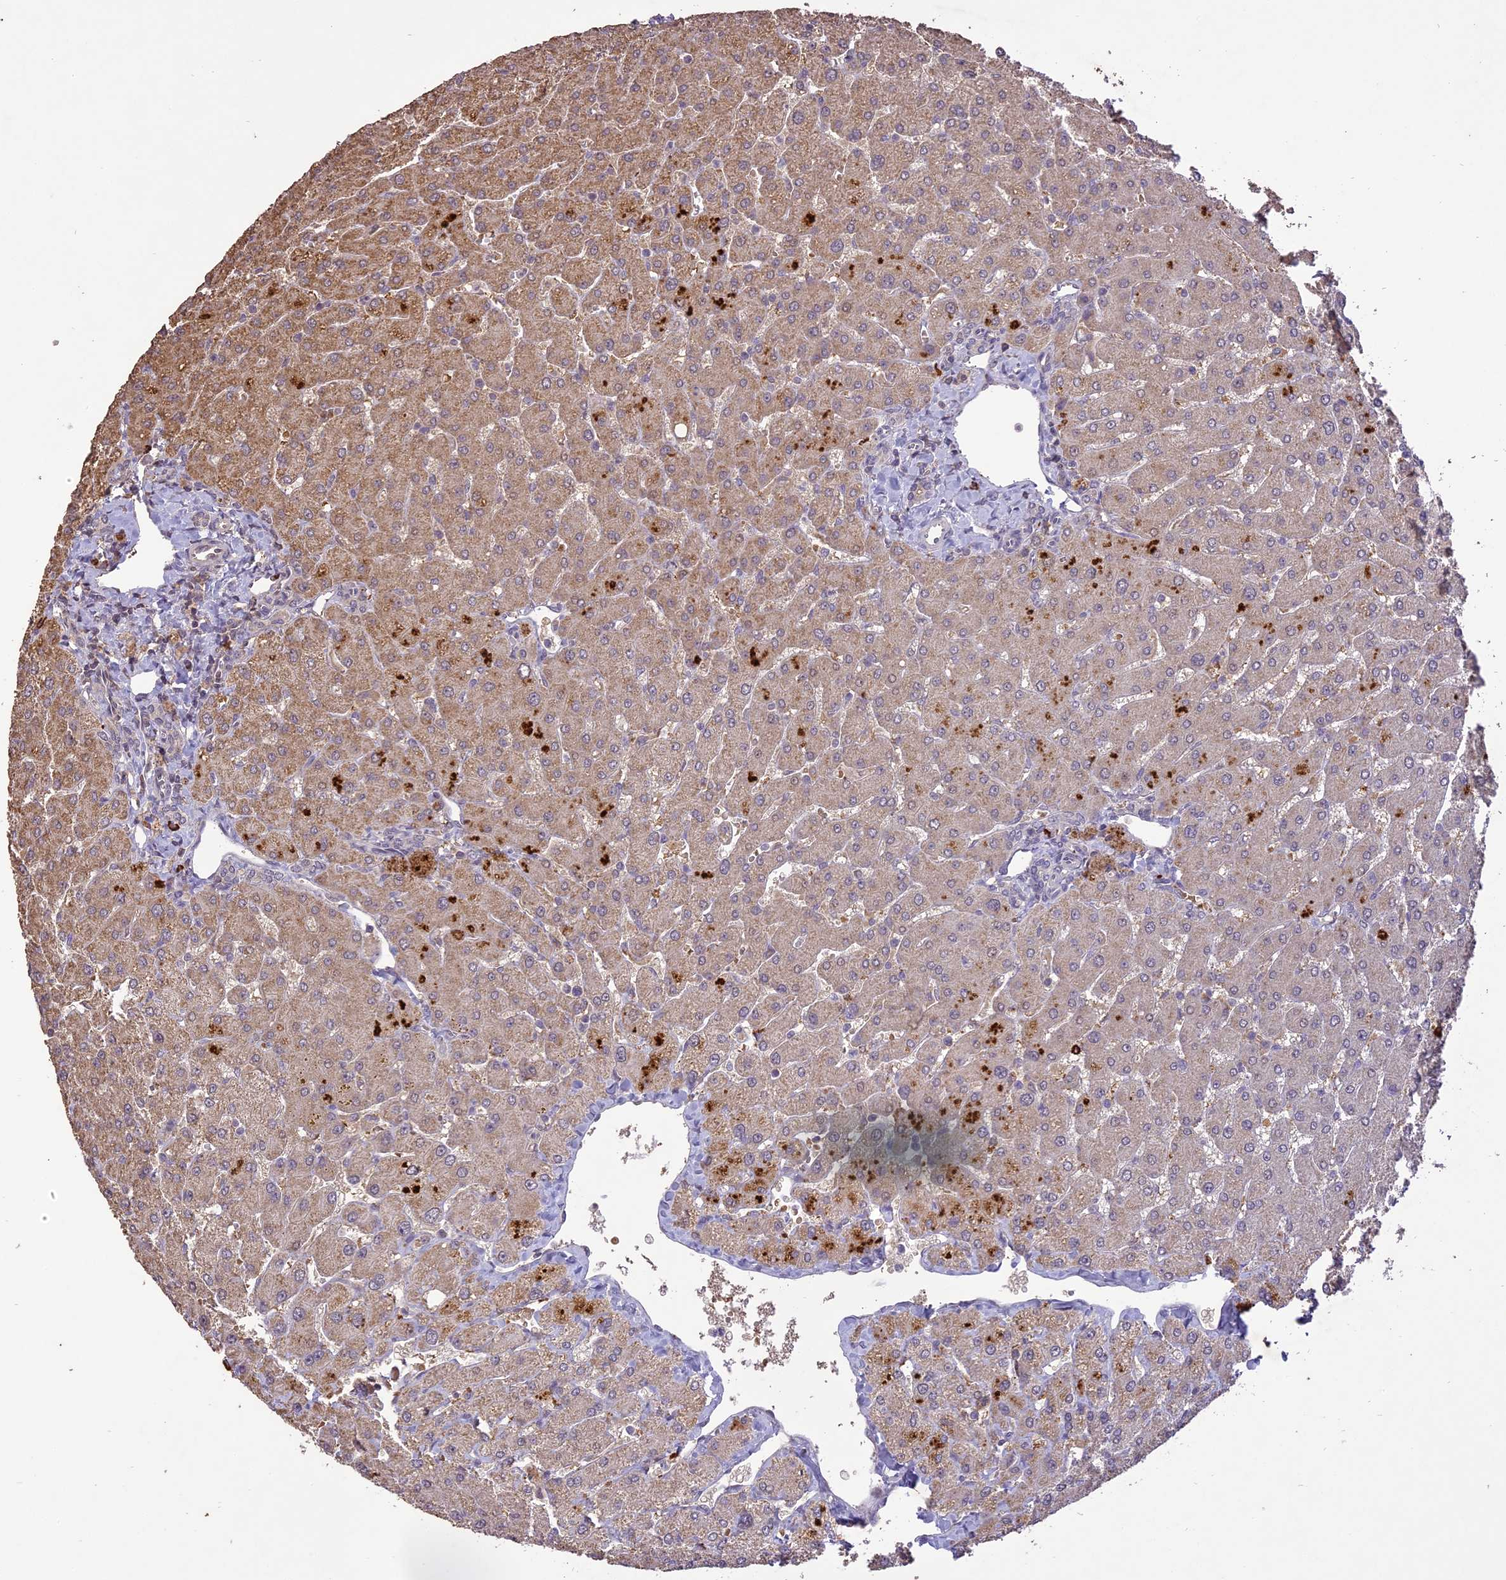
{"staining": {"intensity": "negative", "quantity": "none", "location": "none"}, "tissue": "liver", "cell_type": "Cholangiocytes", "image_type": "normal", "snomed": [{"axis": "morphology", "description": "Normal tissue, NOS"}, {"axis": "topography", "description": "Liver"}], "caption": "Micrograph shows no protein positivity in cholangiocytes of unremarkable liver. The staining is performed using DAB brown chromogen with nuclei counter-stained in using hematoxylin.", "gene": "TIGD7", "patient": {"sex": "male", "age": 55}}